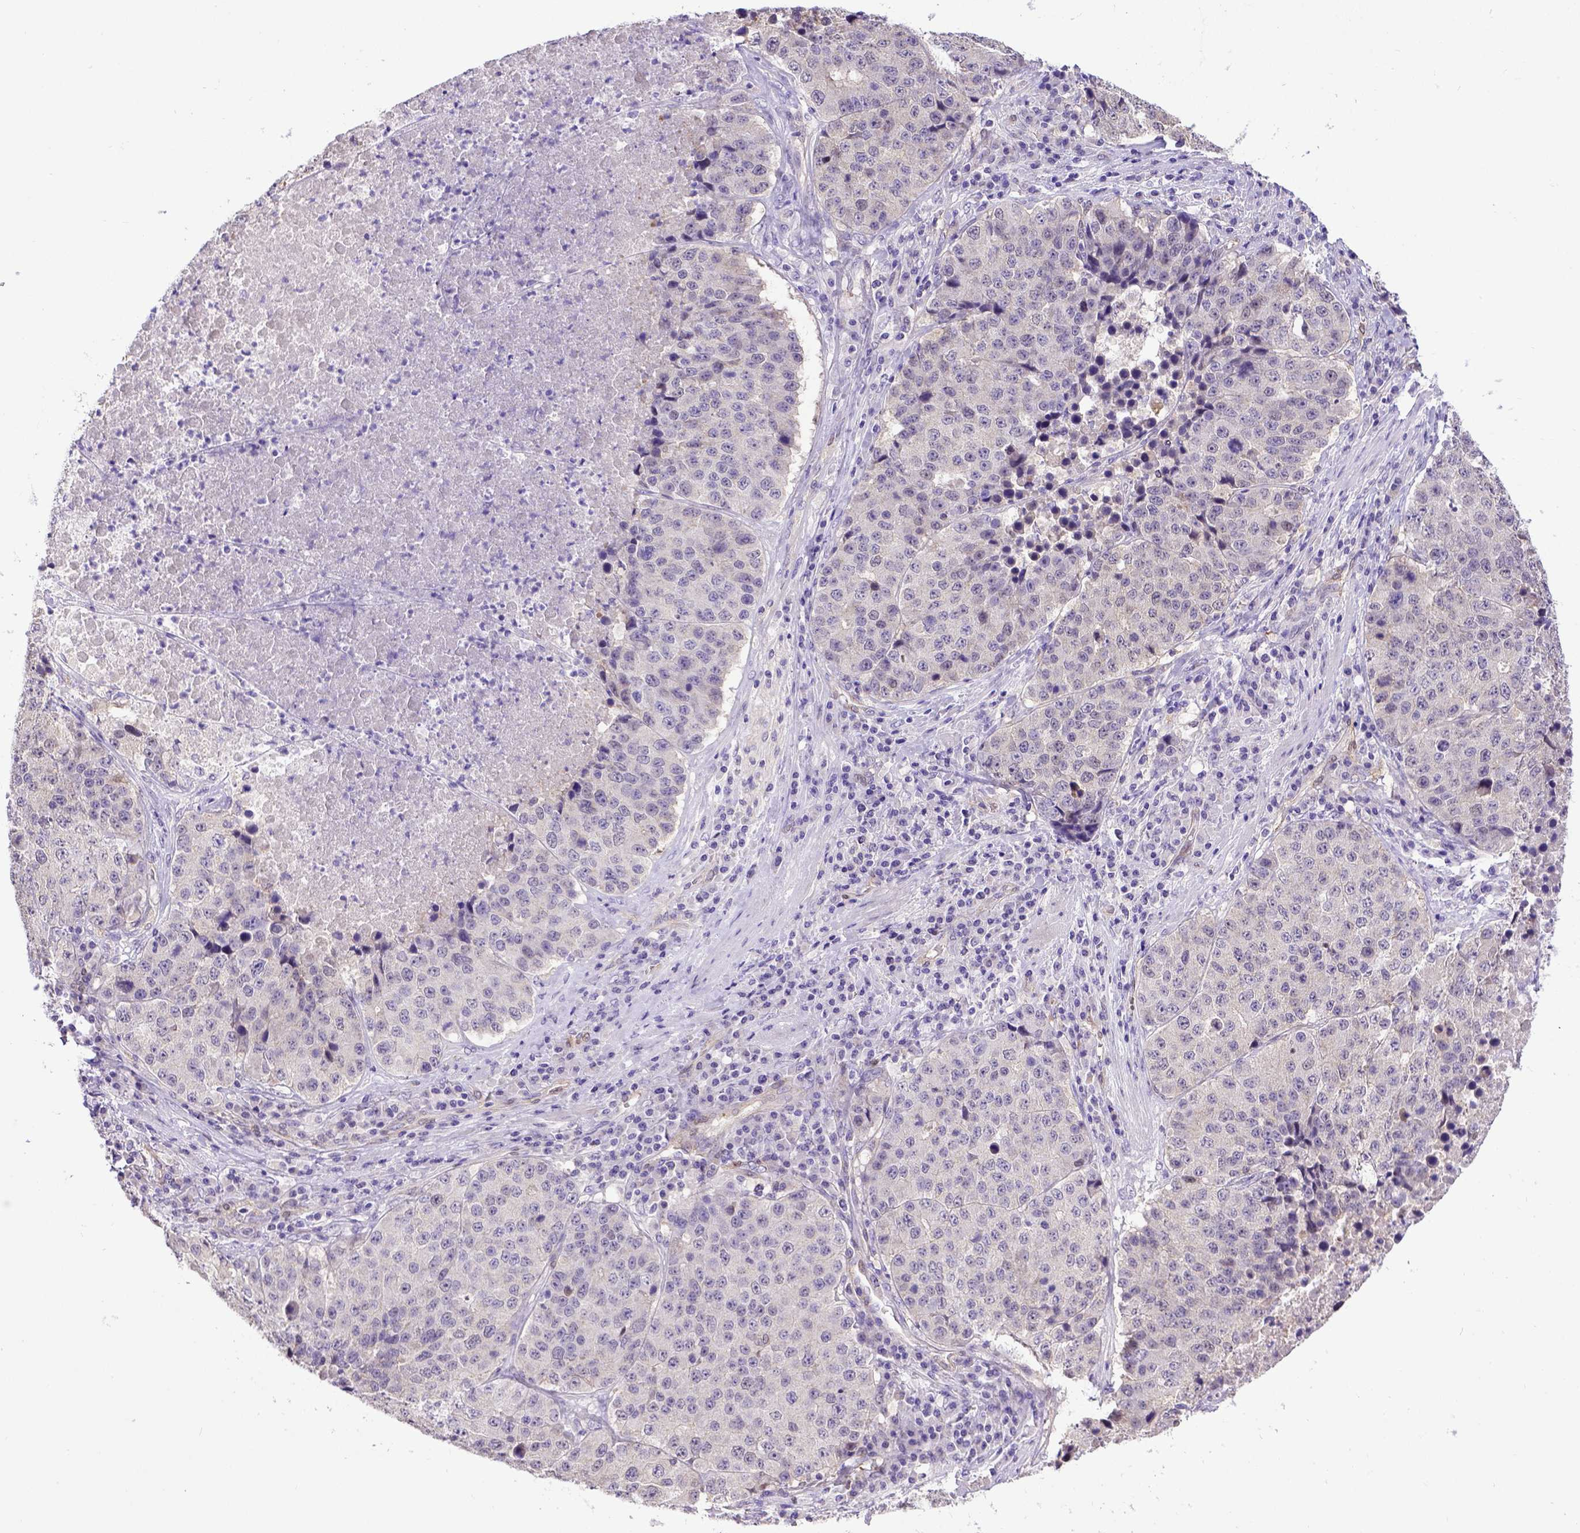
{"staining": {"intensity": "negative", "quantity": "none", "location": "none"}, "tissue": "stomach cancer", "cell_type": "Tumor cells", "image_type": "cancer", "snomed": [{"axis": "morphology", "description": "Adenocarcinoma, NOS"}, {"axis": "topography", "description": "Stomach"}], "caption": "The histopathology image demonstrates no significant staining in tumor cells of adenocarcinoma (stomach). (Stains: DAB (3,3'-diaminobenzidine) immunohistochemistry (IHC) with hematoxylin counter stain, Microscopy: brightfield microscopy at high magnification).", "gene": "BTN1A1", "patient": {"sex": "male", "age": 71}}